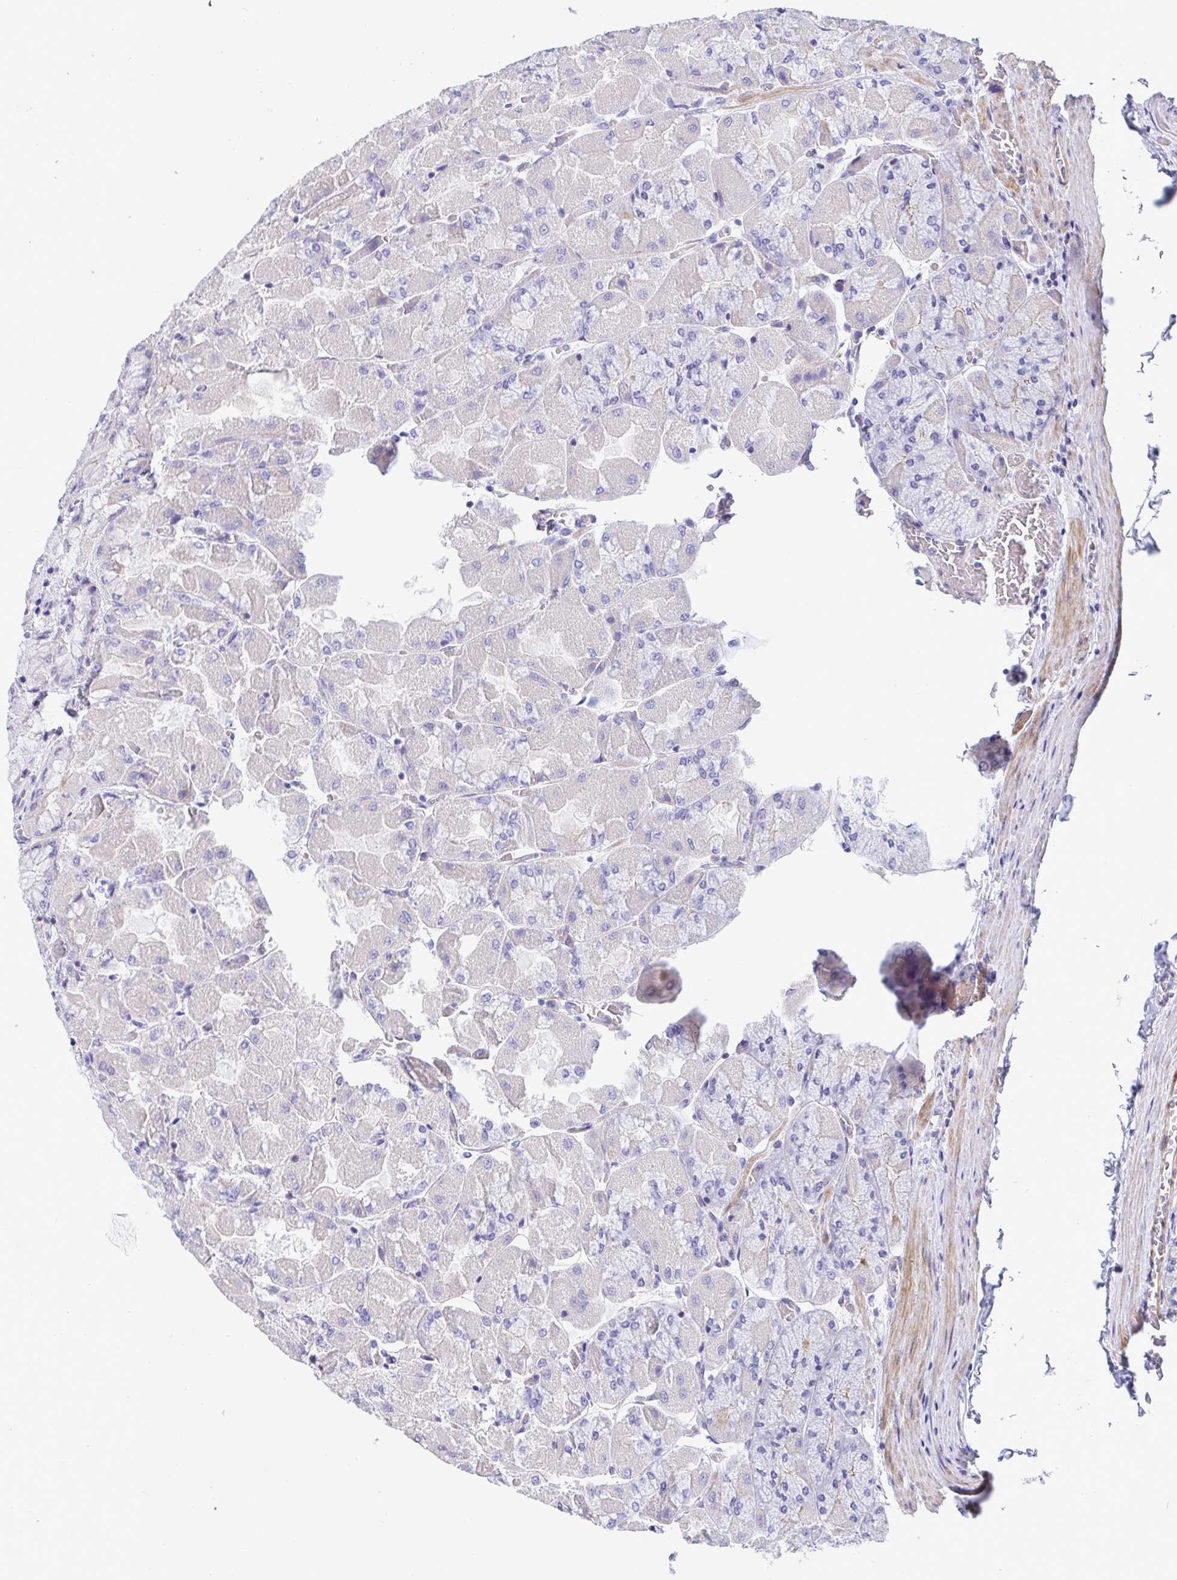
{"staining": {"intensity": "weak", "quantity": "25%-75%", "location": "cytoplasmic/membranous,nuclear"}, "tissue": "stomach", "cell_type": "Glandular cells", "image_type": "normal", "snomed": [{"axis": "morphology", "description": "Normal tissue, NOS"}, {"axis": "topography", "description": "Stomach"}], "caption": "A brown stain labels weak cytoplasmic/membranous,nuclear staining of a protein in glandular cells of normal stomach. (IHC, brightfield microscopy, high magnification).", "gene": "WDR72", "patient": {"sex": "female", "age": 61}}